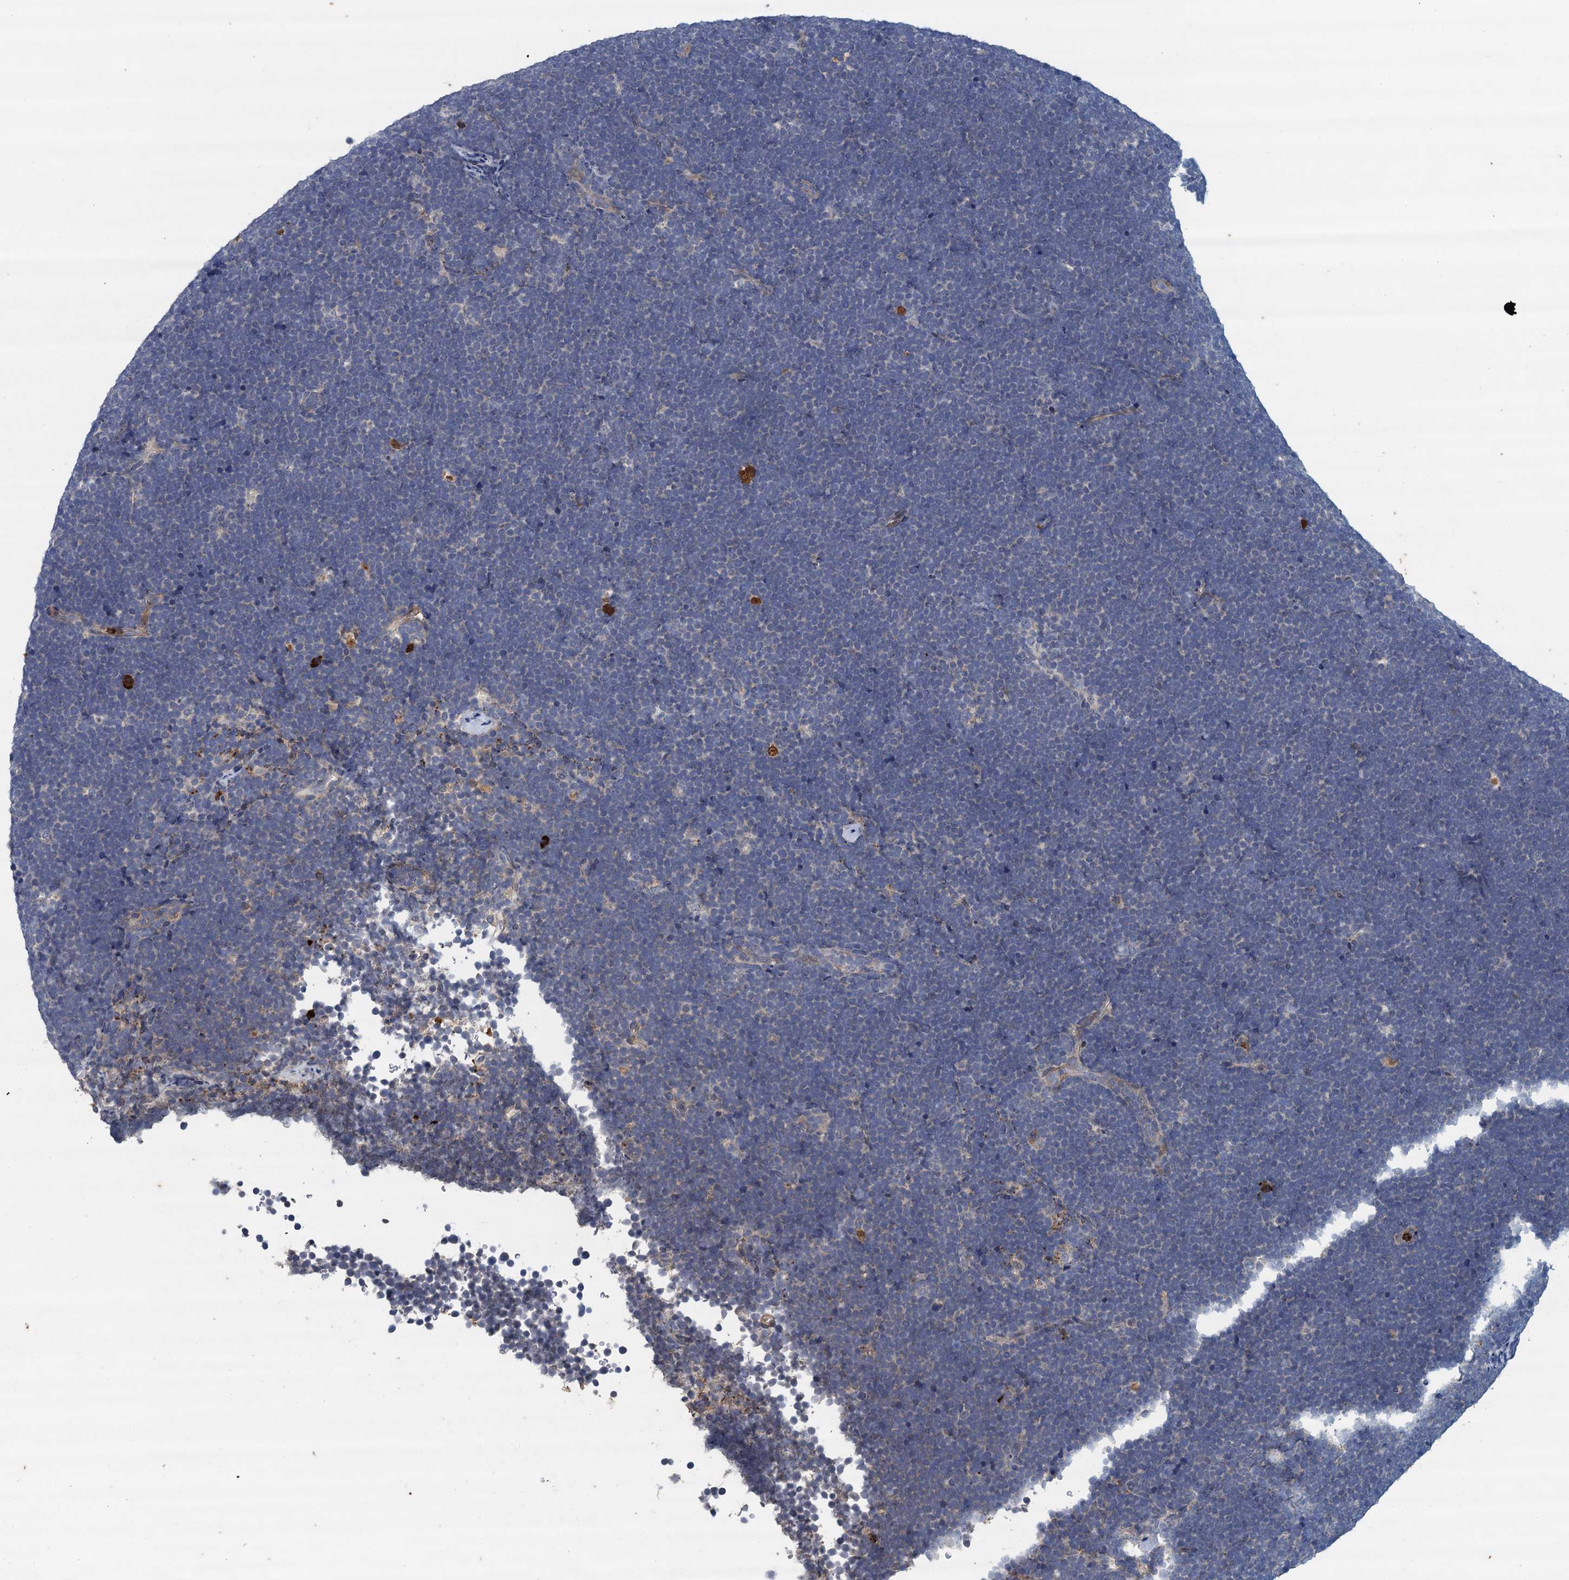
{"staining": {"intensity": "negative", "quantity": "none", "location": "none"}, "tissue": "lymphoma", "cell_type": "Tumor cells", "image_type": "cancer", "snomed": [{"axis": "morphology", "description": "Malignant lymphoma, non-Hodgkin's type, High grade"}, {"axis": "topography", "description": "Lymph node"}], "caption": "There is no significant staining in tumor cells of malignant lymphoma, non-Hodgkin's type (high-grade). (DAB immunohistochemistry (IHC) visualized using brightfield microscopy, high magnification).", "gene": "TPCN1", "patient": {"sex": "male", "age": 13}}